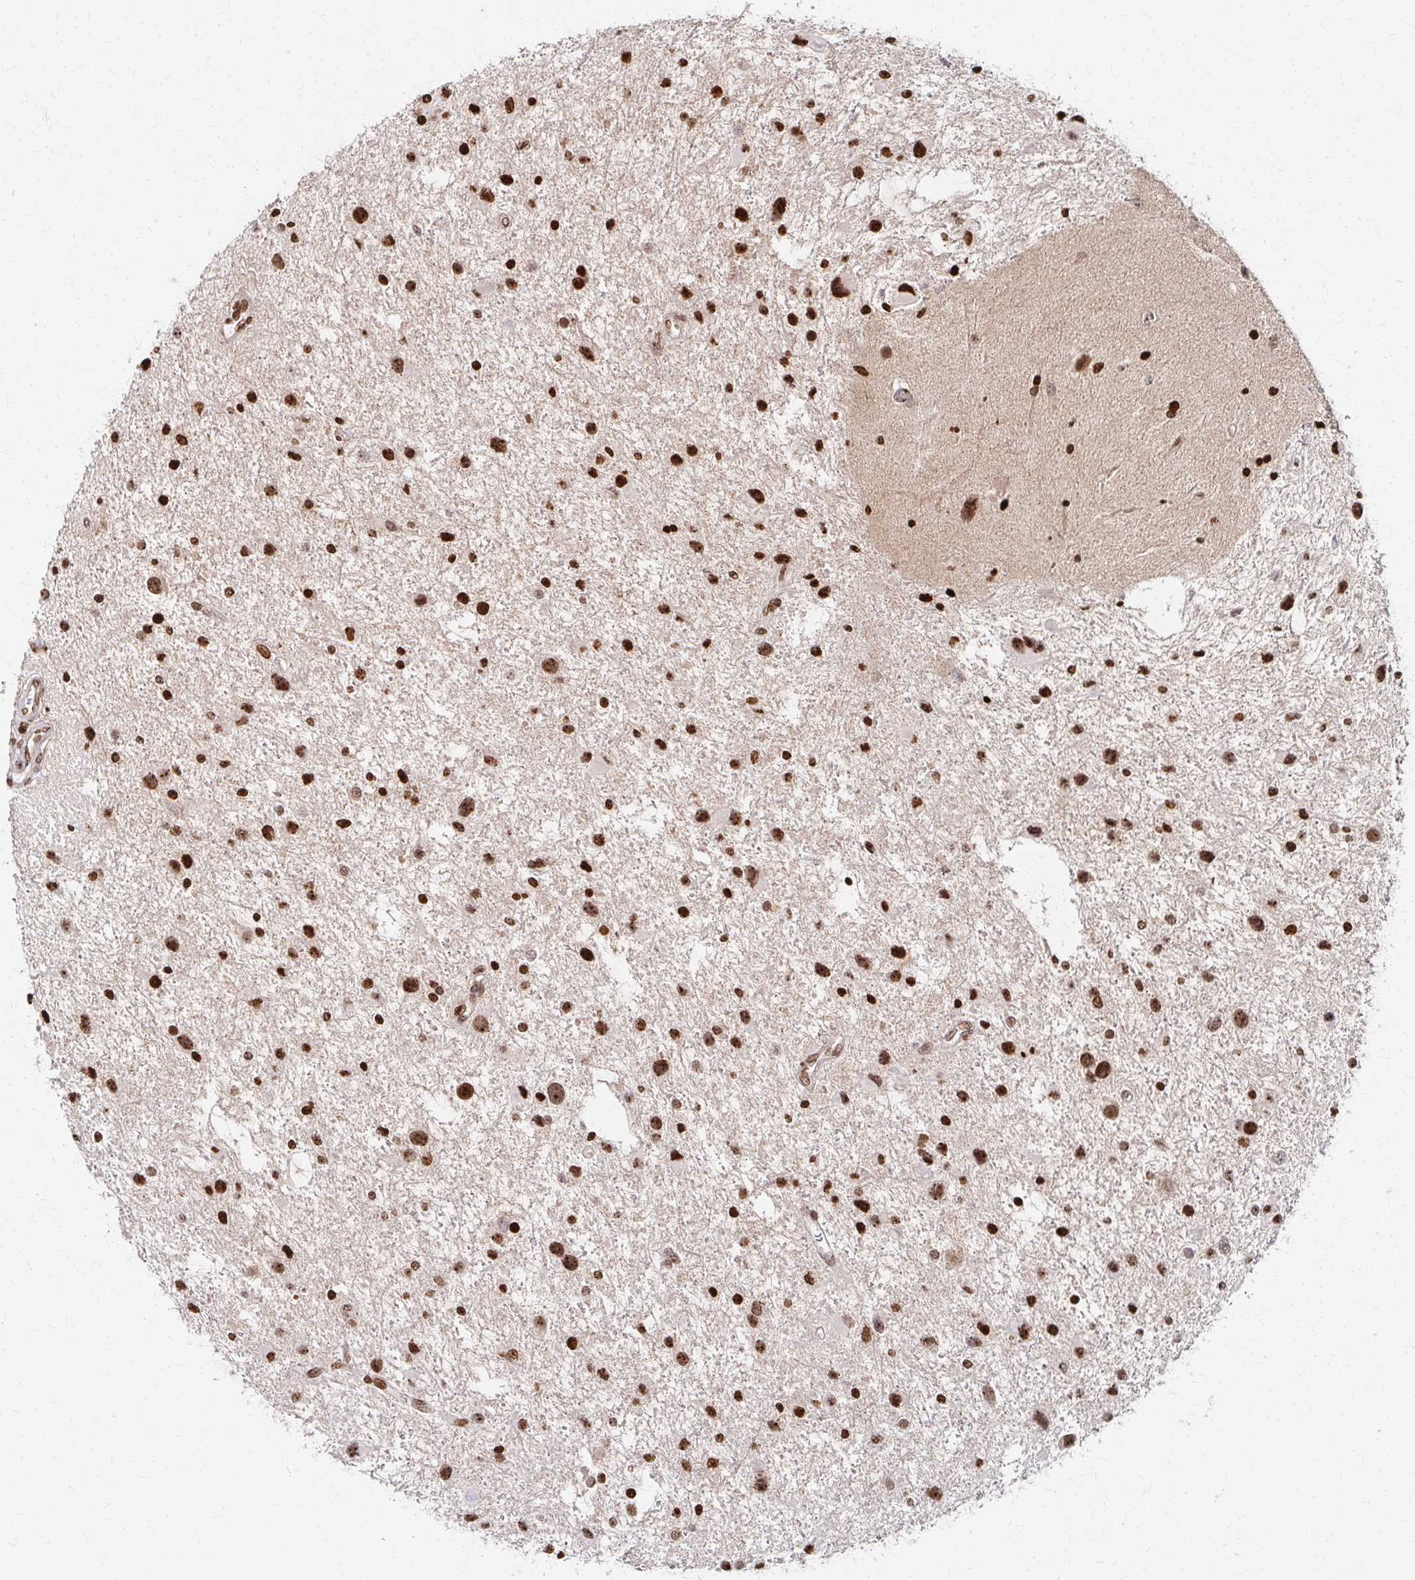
{"staining": {"intensity": "strong", "quantity": ">75%", "location": "nuclear"}, "tissue": "glioma", "cell_type": "Tumor cells", "image_type": "cancer", "snomed": [{"axis": "morphology", "description": "Glioma, malignant, Low grade"}, {"axis": "topography", "description": "Brain"}], "caption": "Protein staining of glioma tissue reveals strong nuclear staining in approximately >75% of tumor cells. The staining was performed using DAB (3,3'-diaminobenzidine) to visualize the protein expression in brown, while the nuclei were stained in blue with hematoxylin (Magnification: 20x).", "gene": "PSMD7", "patient": {"sex": "female", "age": 32}}